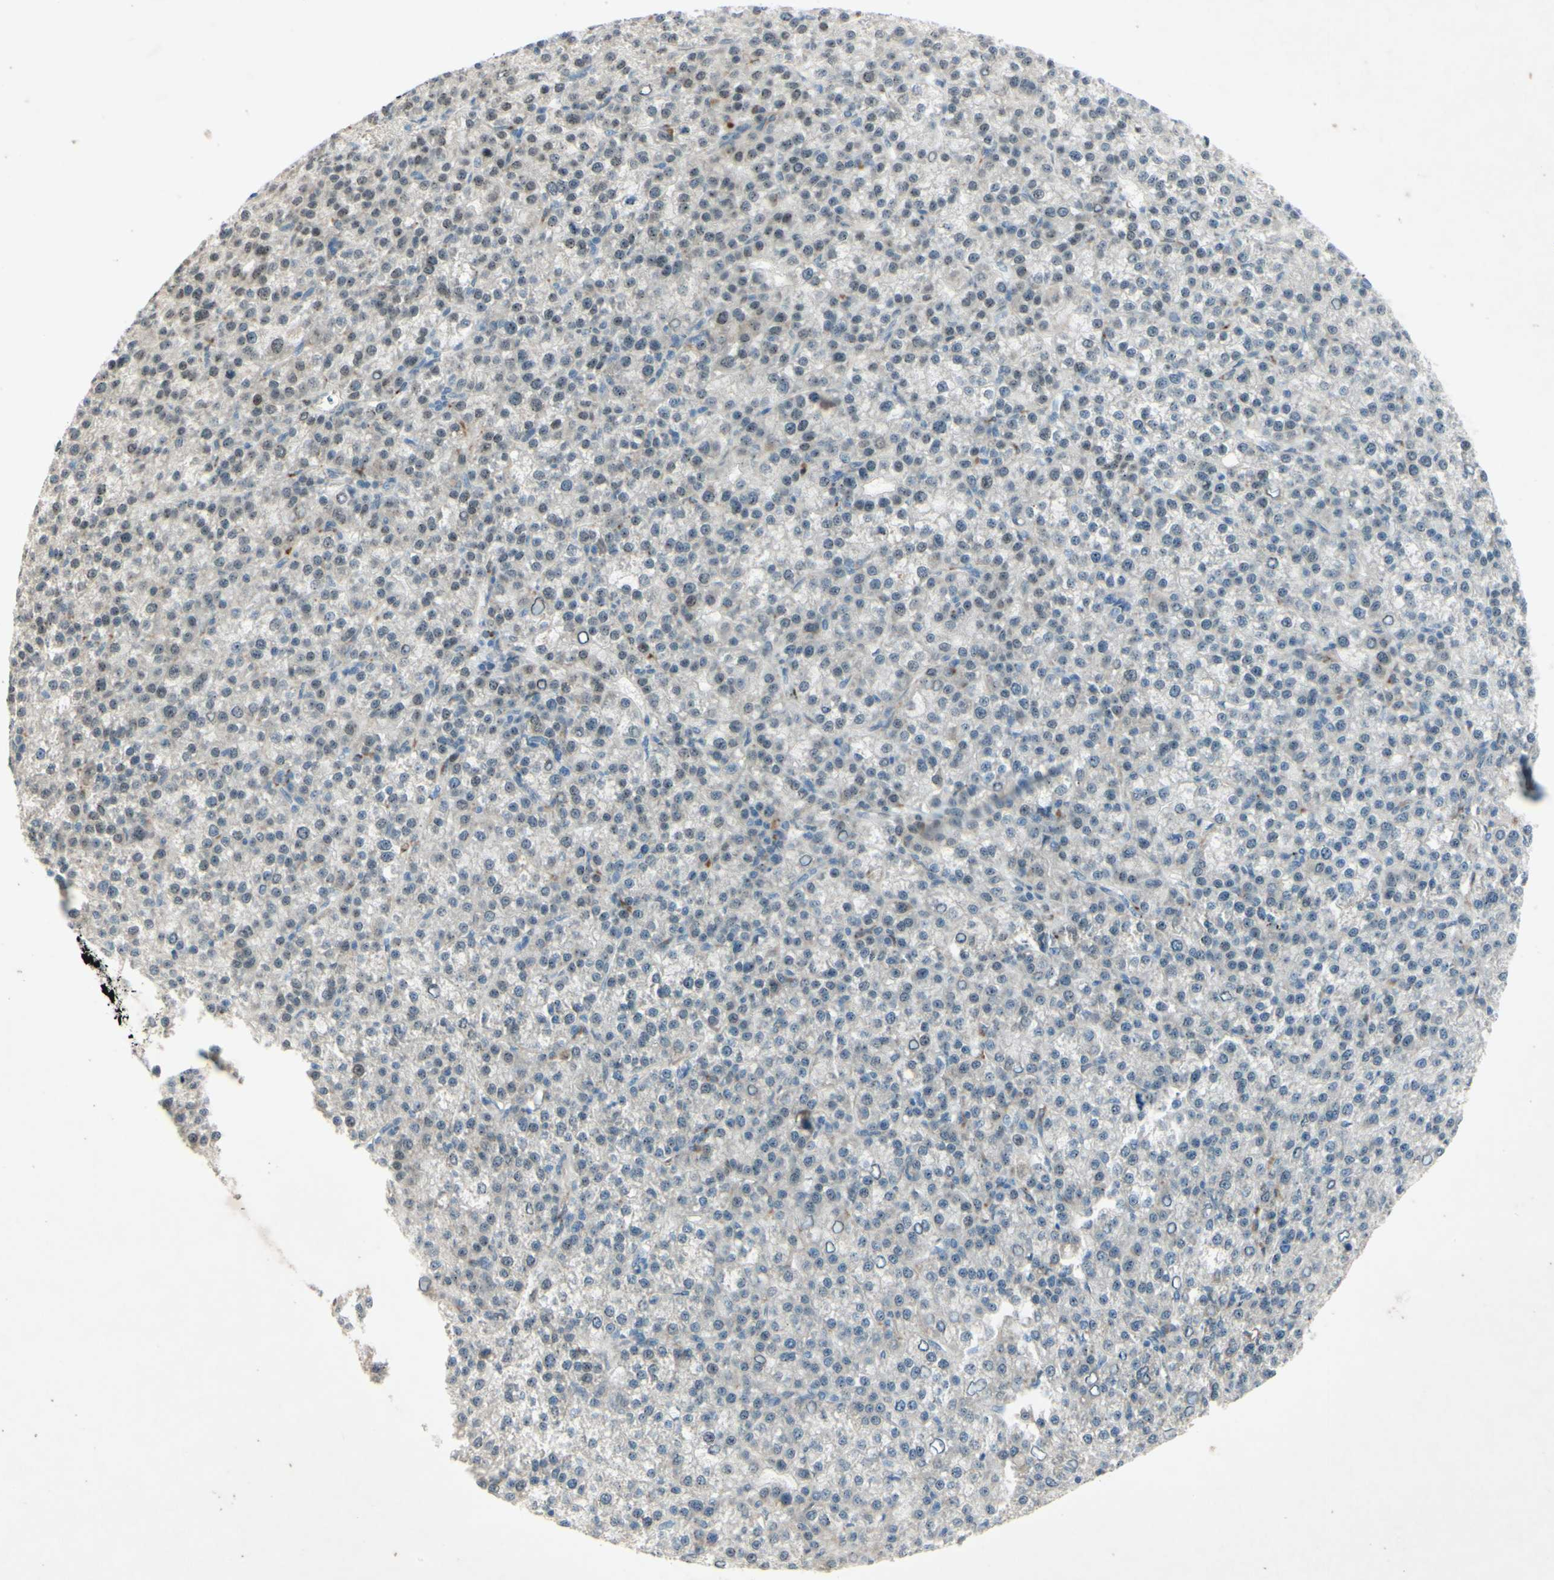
{"staining": {"intensity": "negative", "quantity": "none", "location": "none"}, "tissue": "liver cancer", "cell_type": "Tumor cells", "image_type": "cancer", "snomed": [{"axis": "morphology", "description": "Carcinoma, Hepatocellular, NOS"}, {"axis": "topography", "description": "Liver"}], "caption": "Hepatocellular carcinoma (liver) was stained to show a protein in brown. There is no significant expression in tumor cells.", "gene": "FGFR2", "patient": {"sex": "female", "age": 58}}